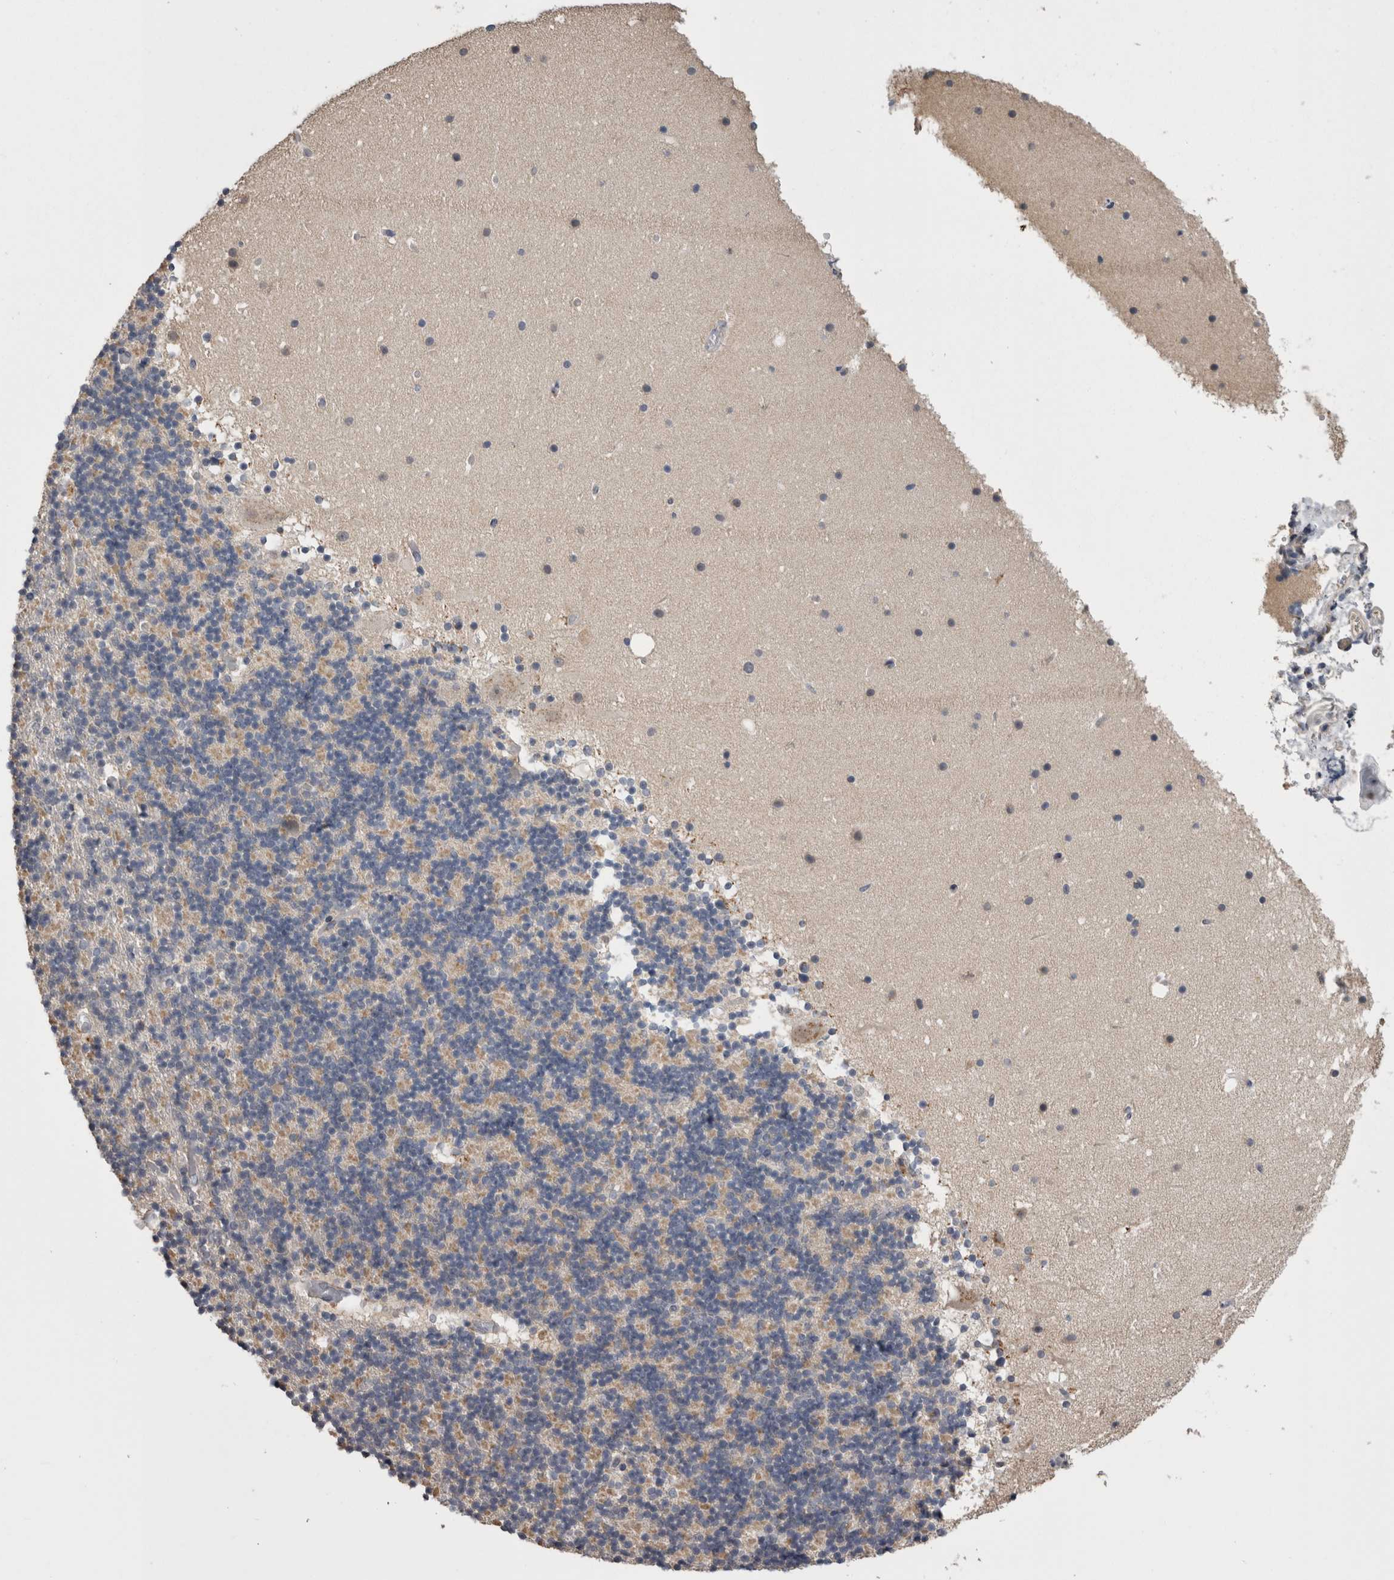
{"staining": {"intensity": "moderate", "quantity": "<25%", "location": "cytoplasmic/membranous"}, "tissue": "cerebellum", "cell_type": "Cells in granular layer", "image_type": "normal", "snomed": [{"axis": "morphology", "description": "Normal tissue, NOS"}, {"axis": "topography", "description": "Cerebellum"}], "caption": "Immunohistochemistry of benign cerebellum reveals low levels of moderate cytoplasmic/membranous expression in about <25% of cells in granular layer.", "gene": "ANXA13", "patient": {"sex": "male", "age": 57}}